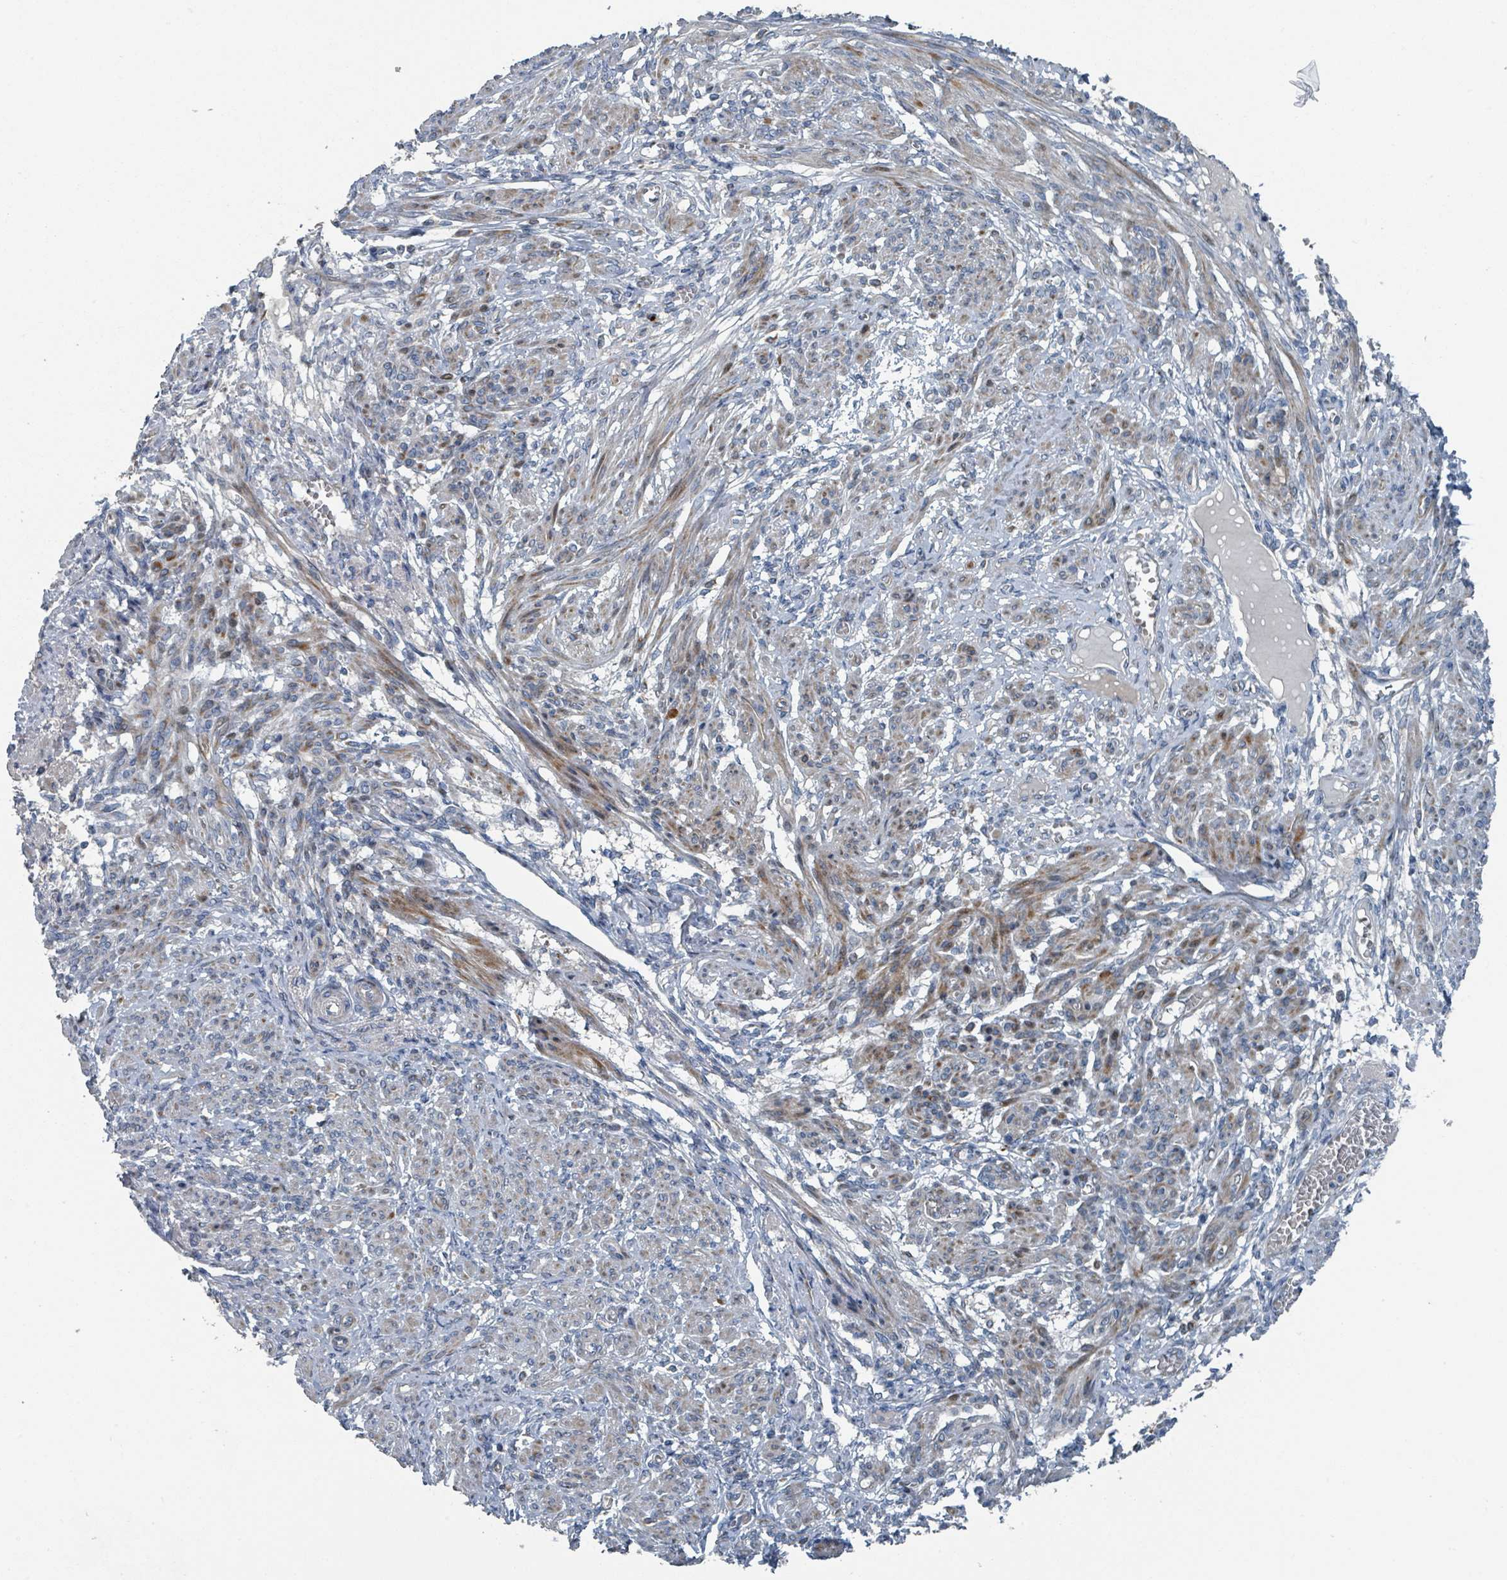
{"staining": {"intensity": "moderate", "quantity": "25%-75%", "location": "cytoplasmic/membranous"}, "tissue": "smooth muscle", "cell_type": "Smooth muscle cells", "image_type": "normal", "snomed": [{"axis": "morphology", "description": "Normal tissue, NOS"}, {"axis": "topography", "description": "Smooth muscle"}], "caption": "Smooth muscle cells exhibit medium levels of moderate cytoplasmic/membranous expression in about 25%-75% of cells in unremarkable human smooth muscle.", "gene": "DIPK2A", "patient": {"sex": "female", "age": 39}}